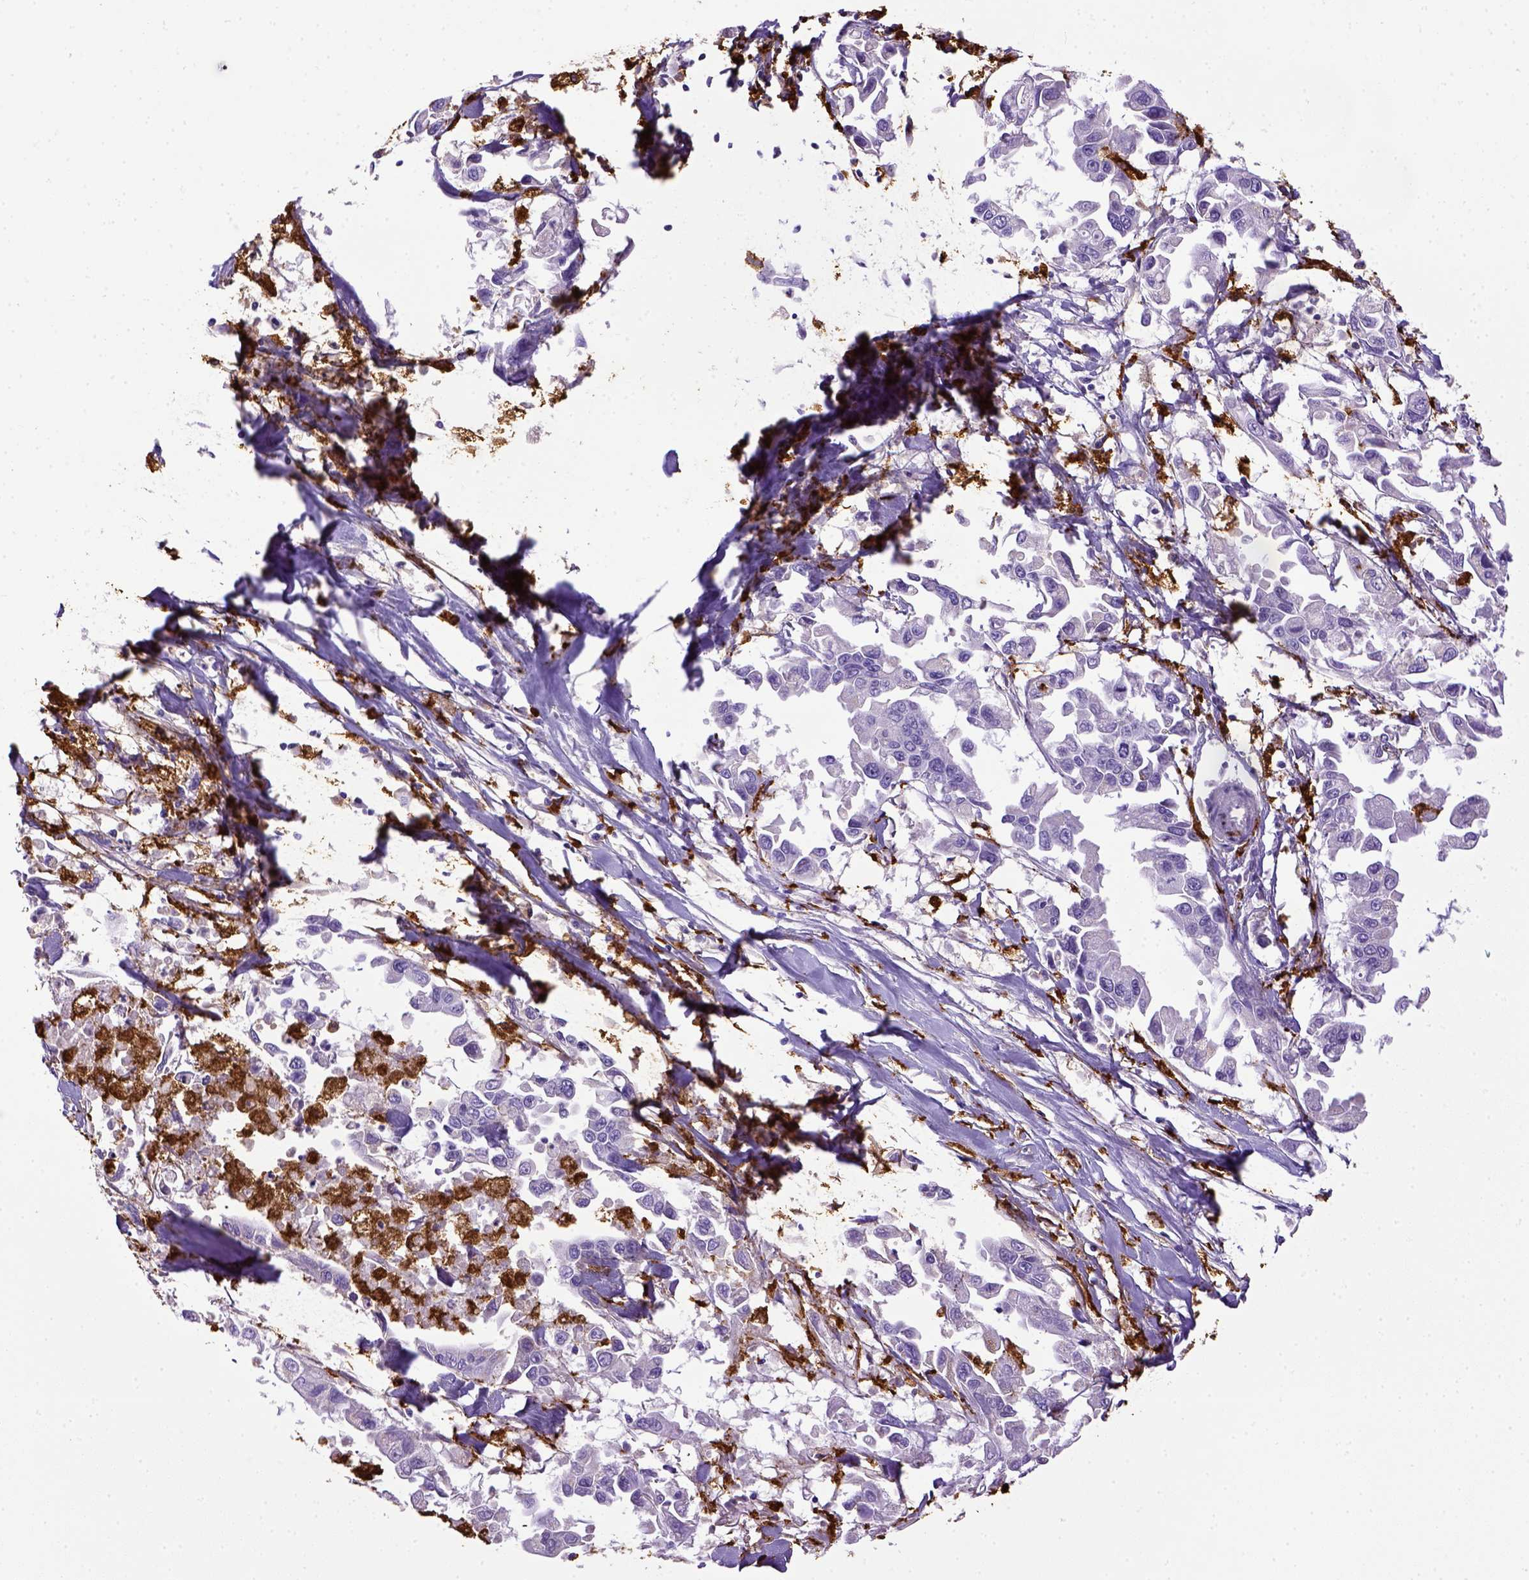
{"staining": {"intensity": "negative", "quantity": "none", "location": "none"}, "tissue": "pancreatic cancer", "cell_type": "Tumor cells", "image_type": "cancer", "snomed": [{"axis": "morphology", "description": "Adenocarcinoma, NOS"}, {"axis": "topography", "description": "Pancreas"}], "caption": "The immunohistochemistry histopathology image has no significant expression in tumor cells of pancreatic cancer (adenocarcinoma) tissue. (DAB (3,3'-diaminobenzidine) IHC visualized using brightfield microscopy, high magnification).", "gene": "CD68", "patient": {"sex": "female", "age": 83}}